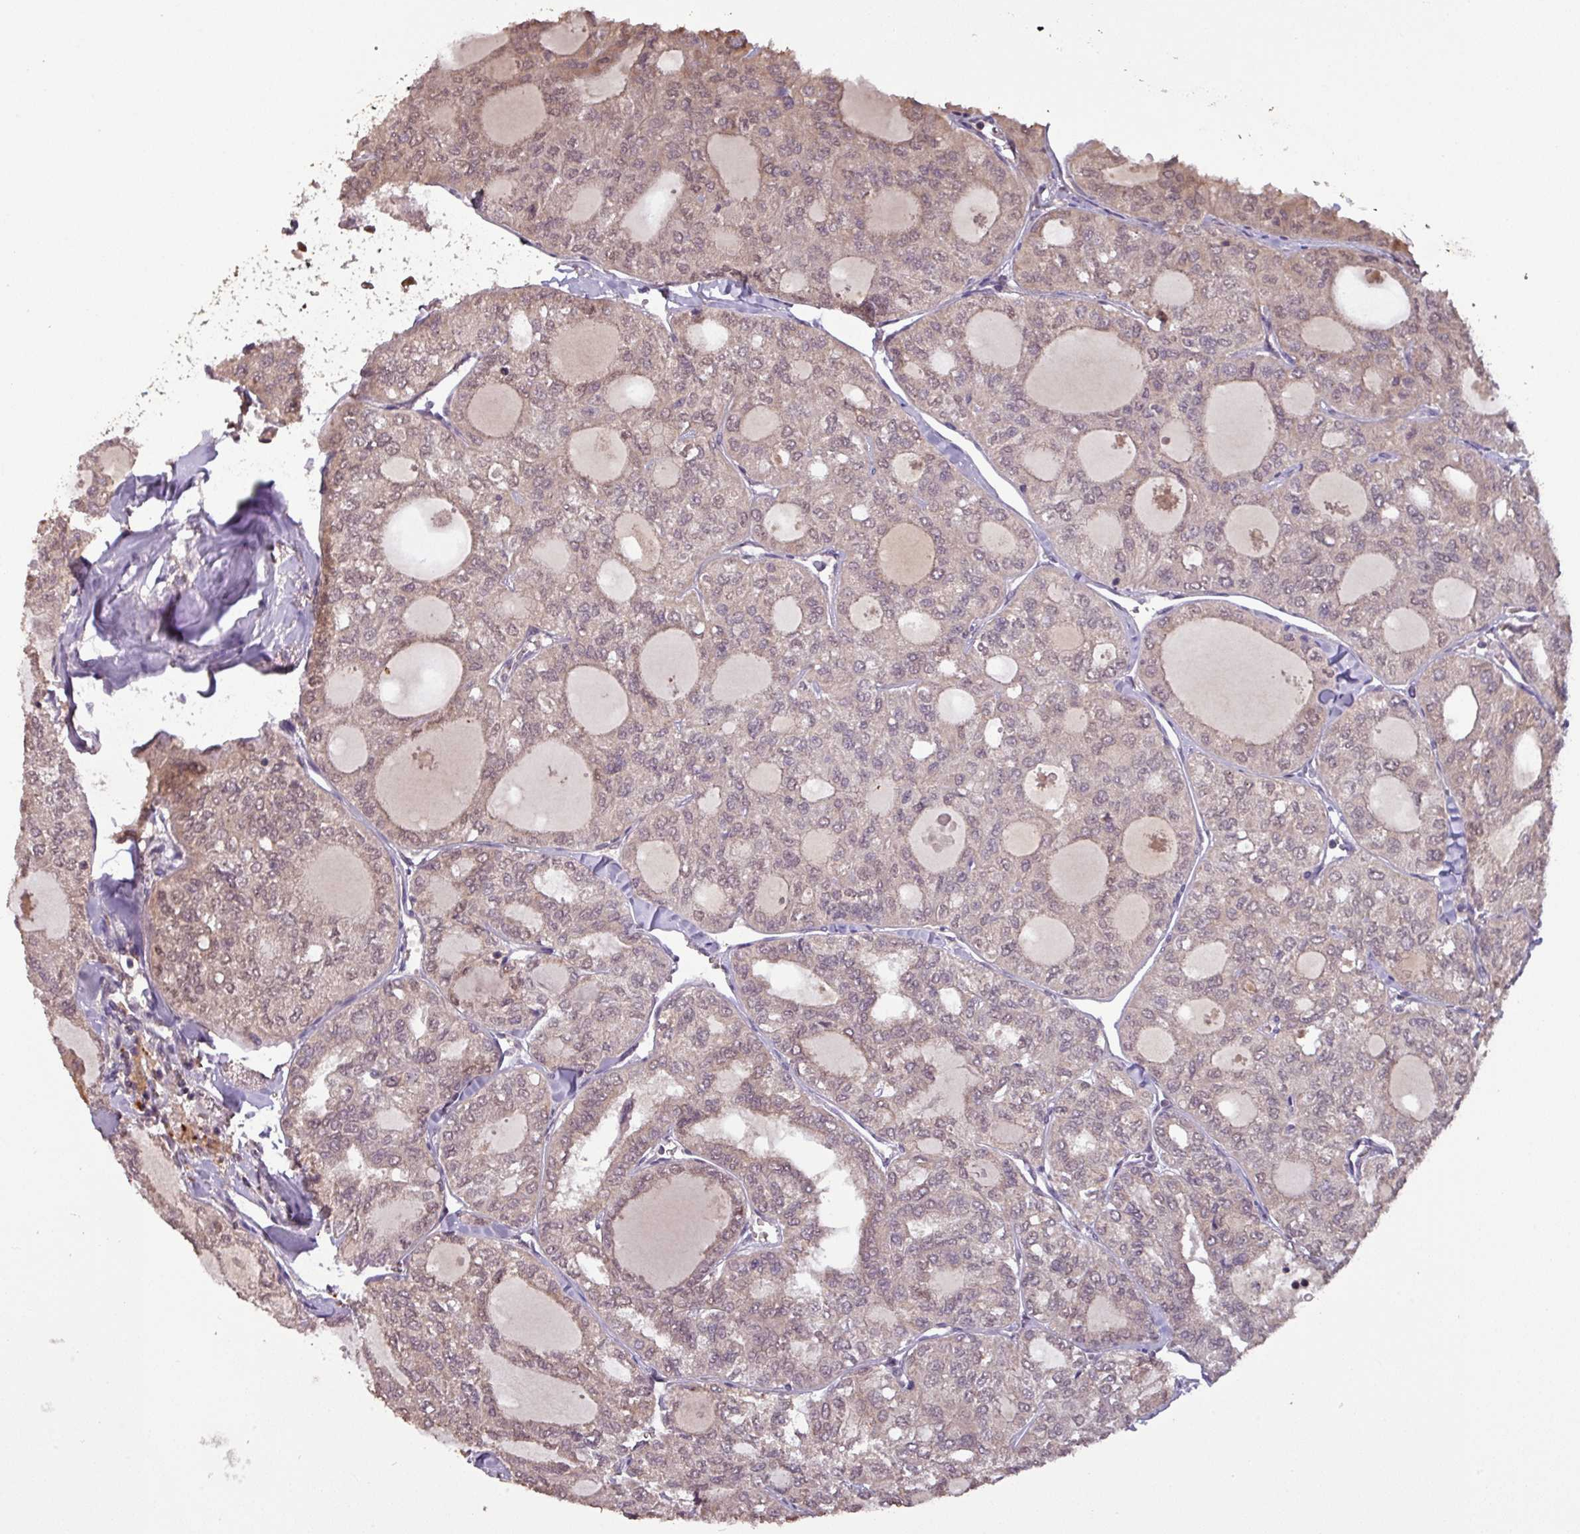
{"staining": {"intensity": "weak", "quantity": "<25%", "location": "cytoplasmic/membranous,nuclear"}, "tissue": "thyroid cancer", "cell_type": "Tumor cells", "image_type": "cancer", "snomed": [{"axis": "morphology", "description": "Follicular adenoma carcinoma, NOS"}, {"axis": "topography", "description": "Thyroid gland"}], "caption": "Tumor cells are negative for protein expression in human thyroid follicular adenoma carcinoma.", "gene": "NOB1", "patient": {"sex": "male", "age": 75}}